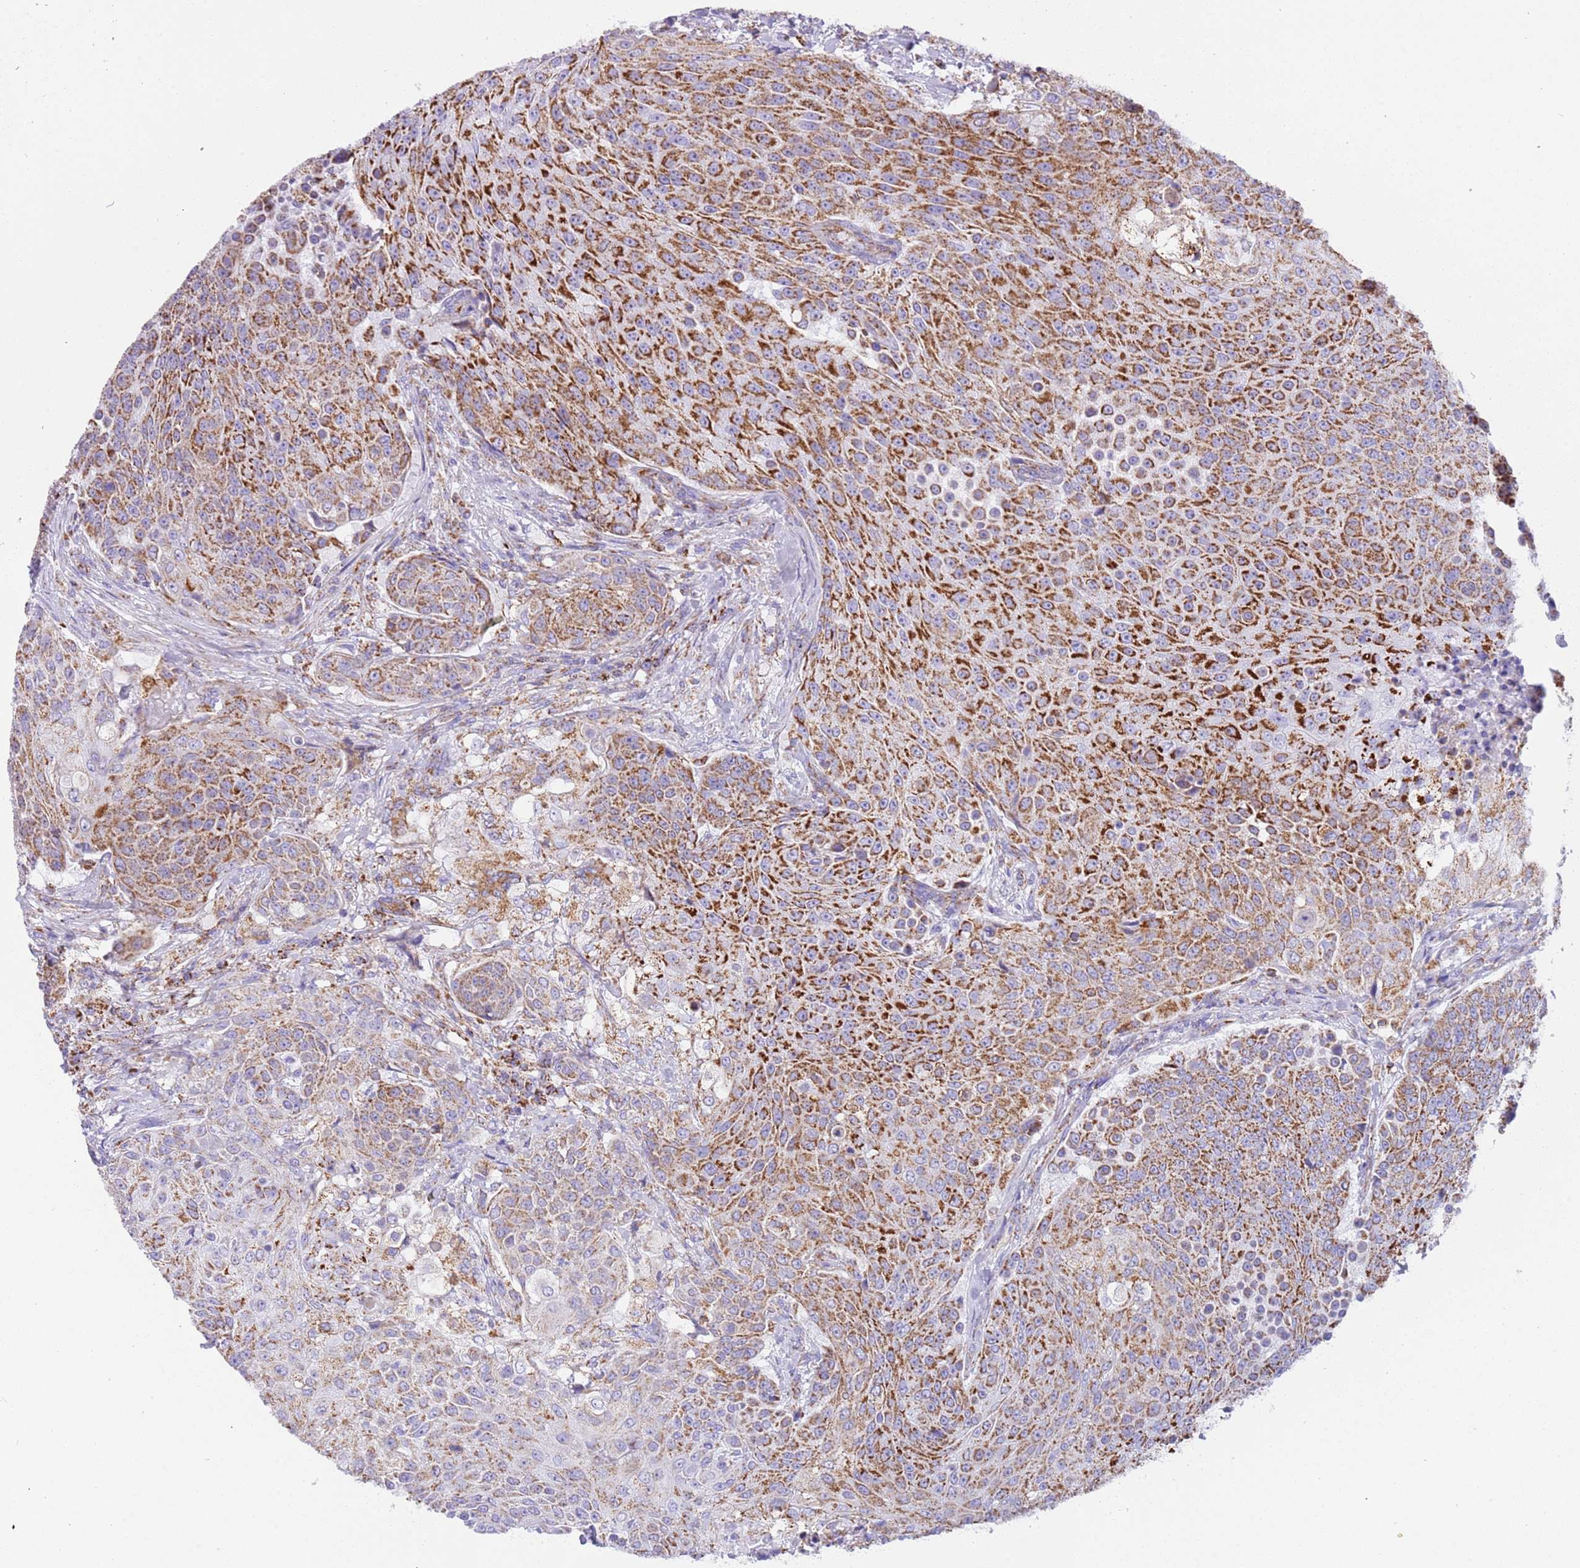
{"staining": {"intensity": "strong", "quantity": ">75%", "location": "cytoplasmic/membranous"}, "tissue": "urothelial cancer", "cell_type": "Tumor cells", "image_type": "cancer", "snomed": [{"axis": "morphology", "description": "Urothelial carcinoma, High grade"}, {"axis": "topography", "description": "Urinary bladder"}], "caption": "Strong cytoplasmic/membranous staining for a protein is identified in about >75% of tumor cells of urothelial cancer using IHC.", "gene": "SUCLG2", "patient": {"sex": "female", "age": 63}}